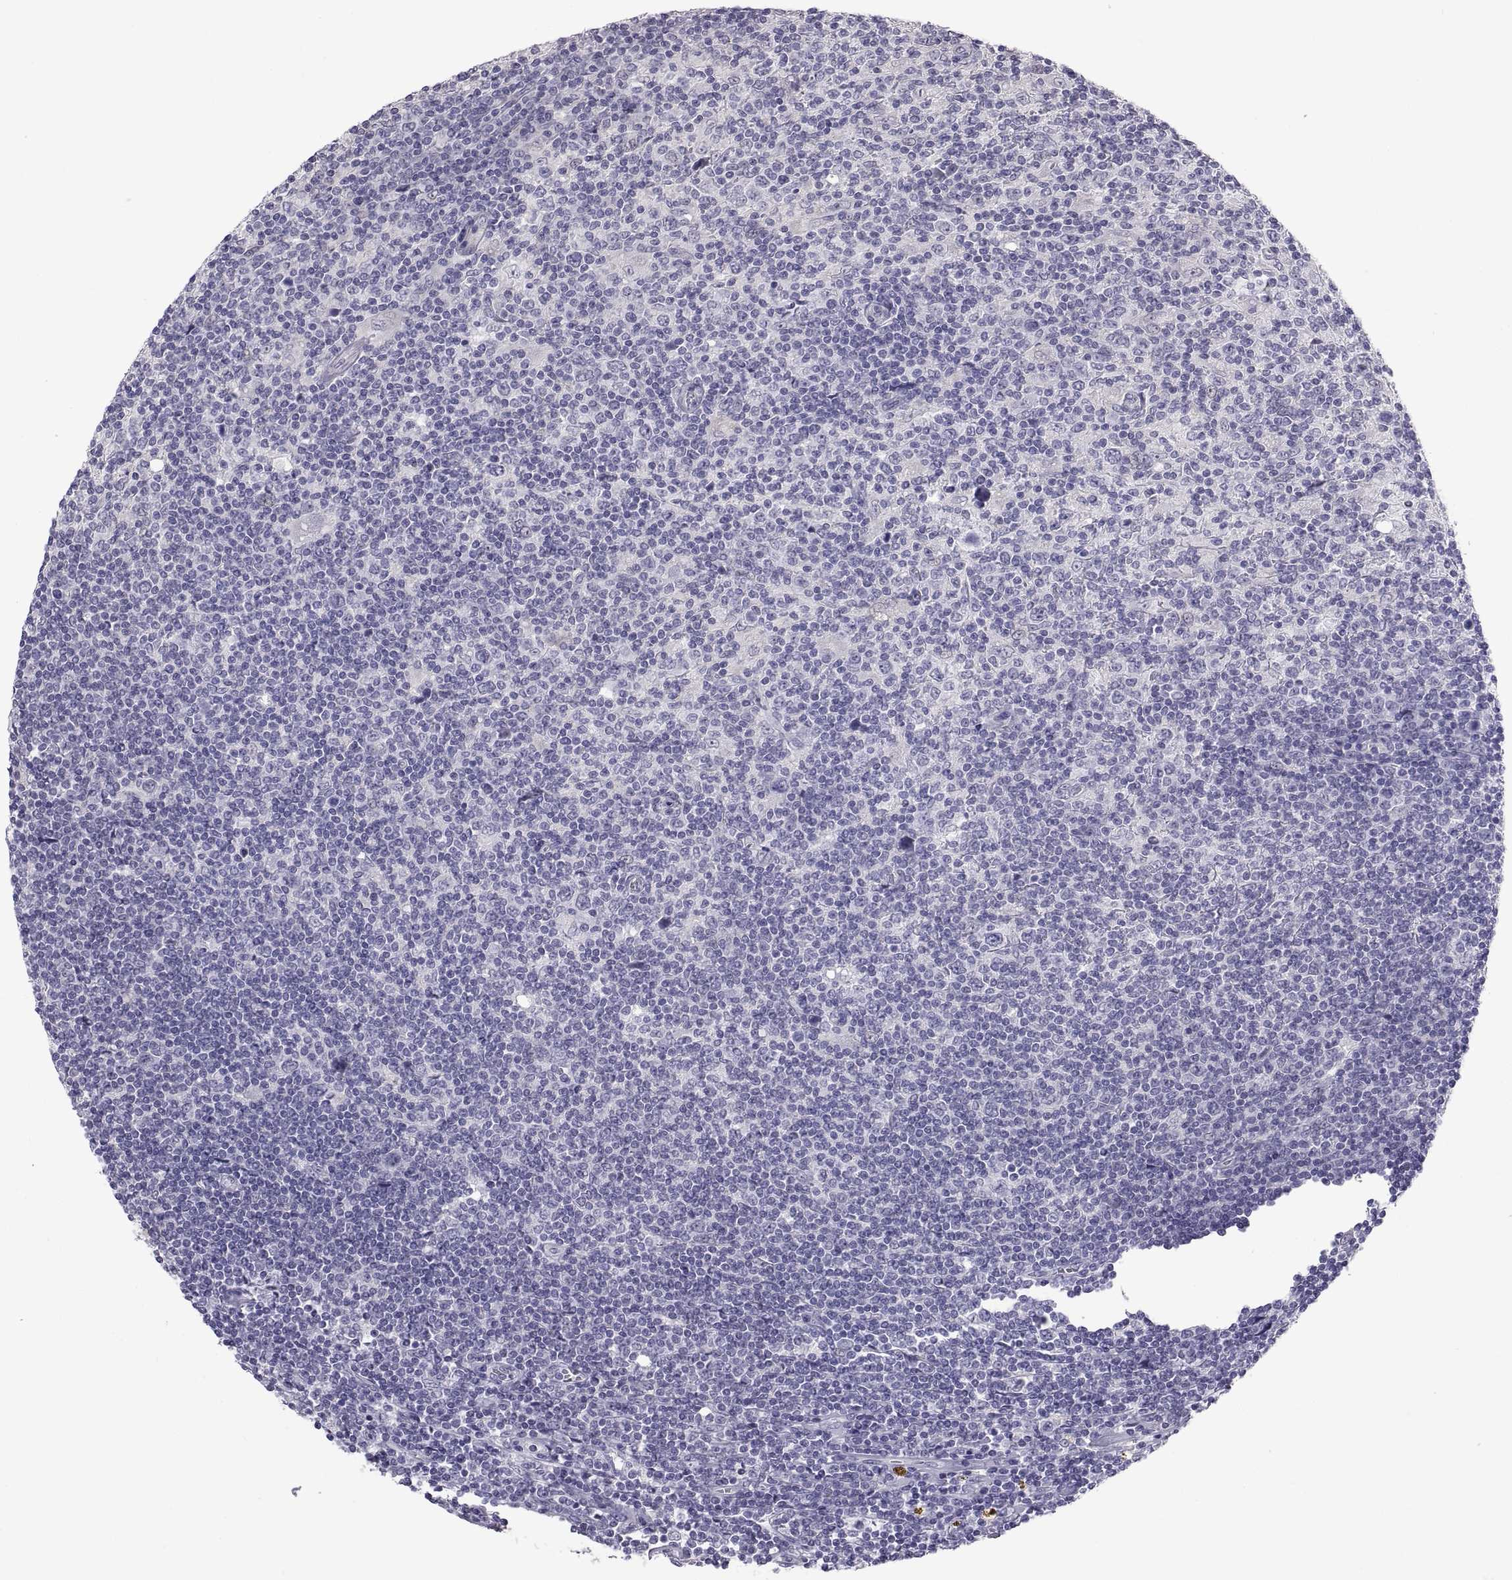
{"staining": {"intensity": "negative", "quantity": "none", "location": "none"}, "tissue": "lymphoma", "cell_type": "Tumor cells", "image_type": "cancer", "snomed": [{"axis": "morphology", "description": "Hodgkin's disease, NOS"}, {"axis": "topography", "description": "Lymph node"}], "caption": "DAB (3,3'-diaminobenzidine) immunohistochemical staining of human Hodgkin's disease reveals no significant staining in tumor cells.", "gene": "FAM170A", "patient": {"sex": "male", "age": 40}}